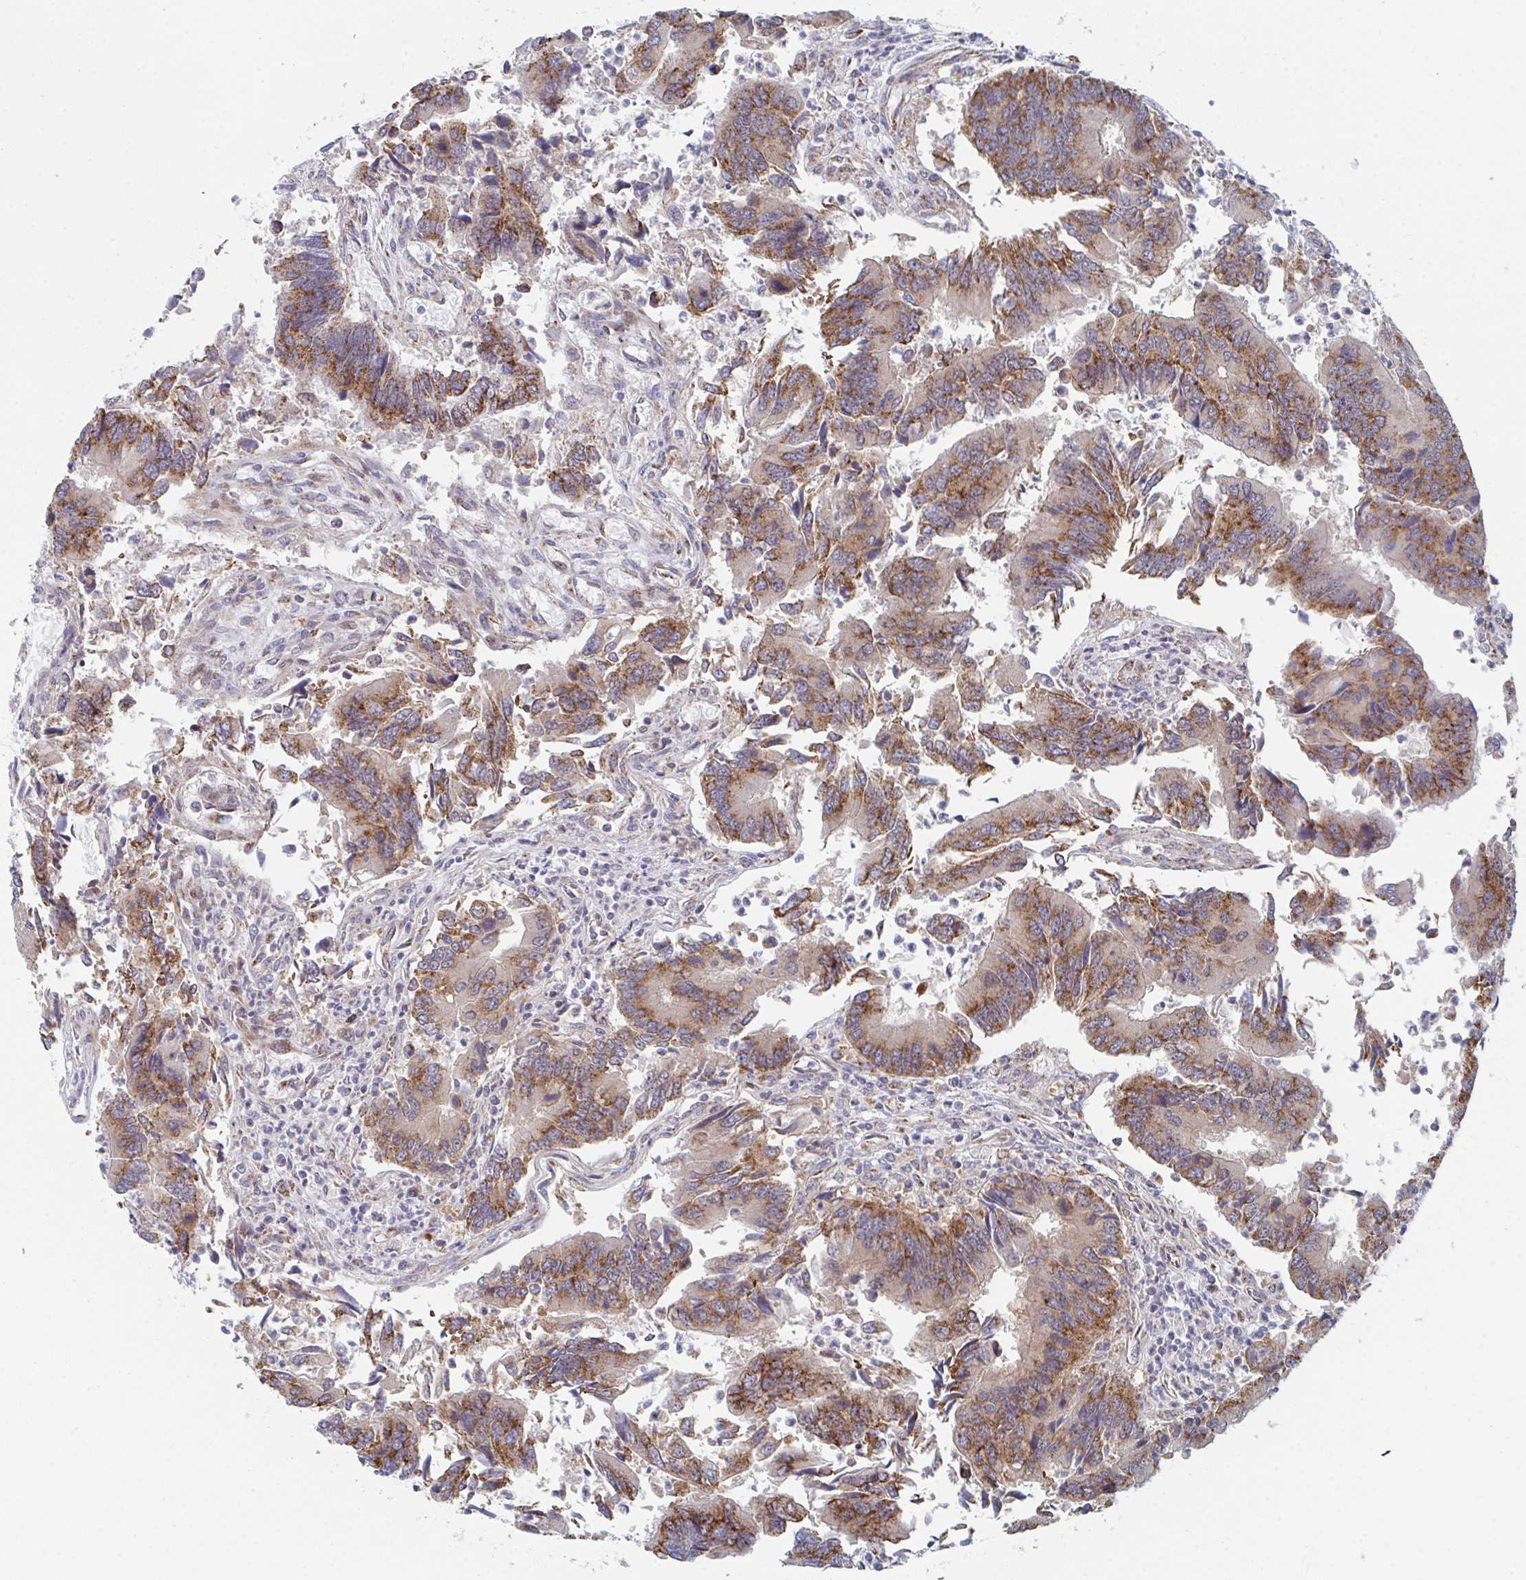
{"staining": {"intensity": "moderate", "quantity": ">75%", "location": "cytoplasmic/membranous"}, "tissue": "colorectal cancer", "cell_type": "Tumor cells", "image_type": "cancer", "snomed": [{"axis": "morphology", "description": "Adenocarcinoma, NOS"}, {"axis": "topography", "description": "Colon"}], "caption": "Immunohistochemical staining of human colorectal cancer (adenocarcinoma) reveals moderate cytoplasmic/membranous protein positivity in about >75% of tumor cells. (brown staining indicates protein expression, while blue staining denotes nuclei).", "gene": "ZNF644", "patient": {"sex": "female", "age": 67}}